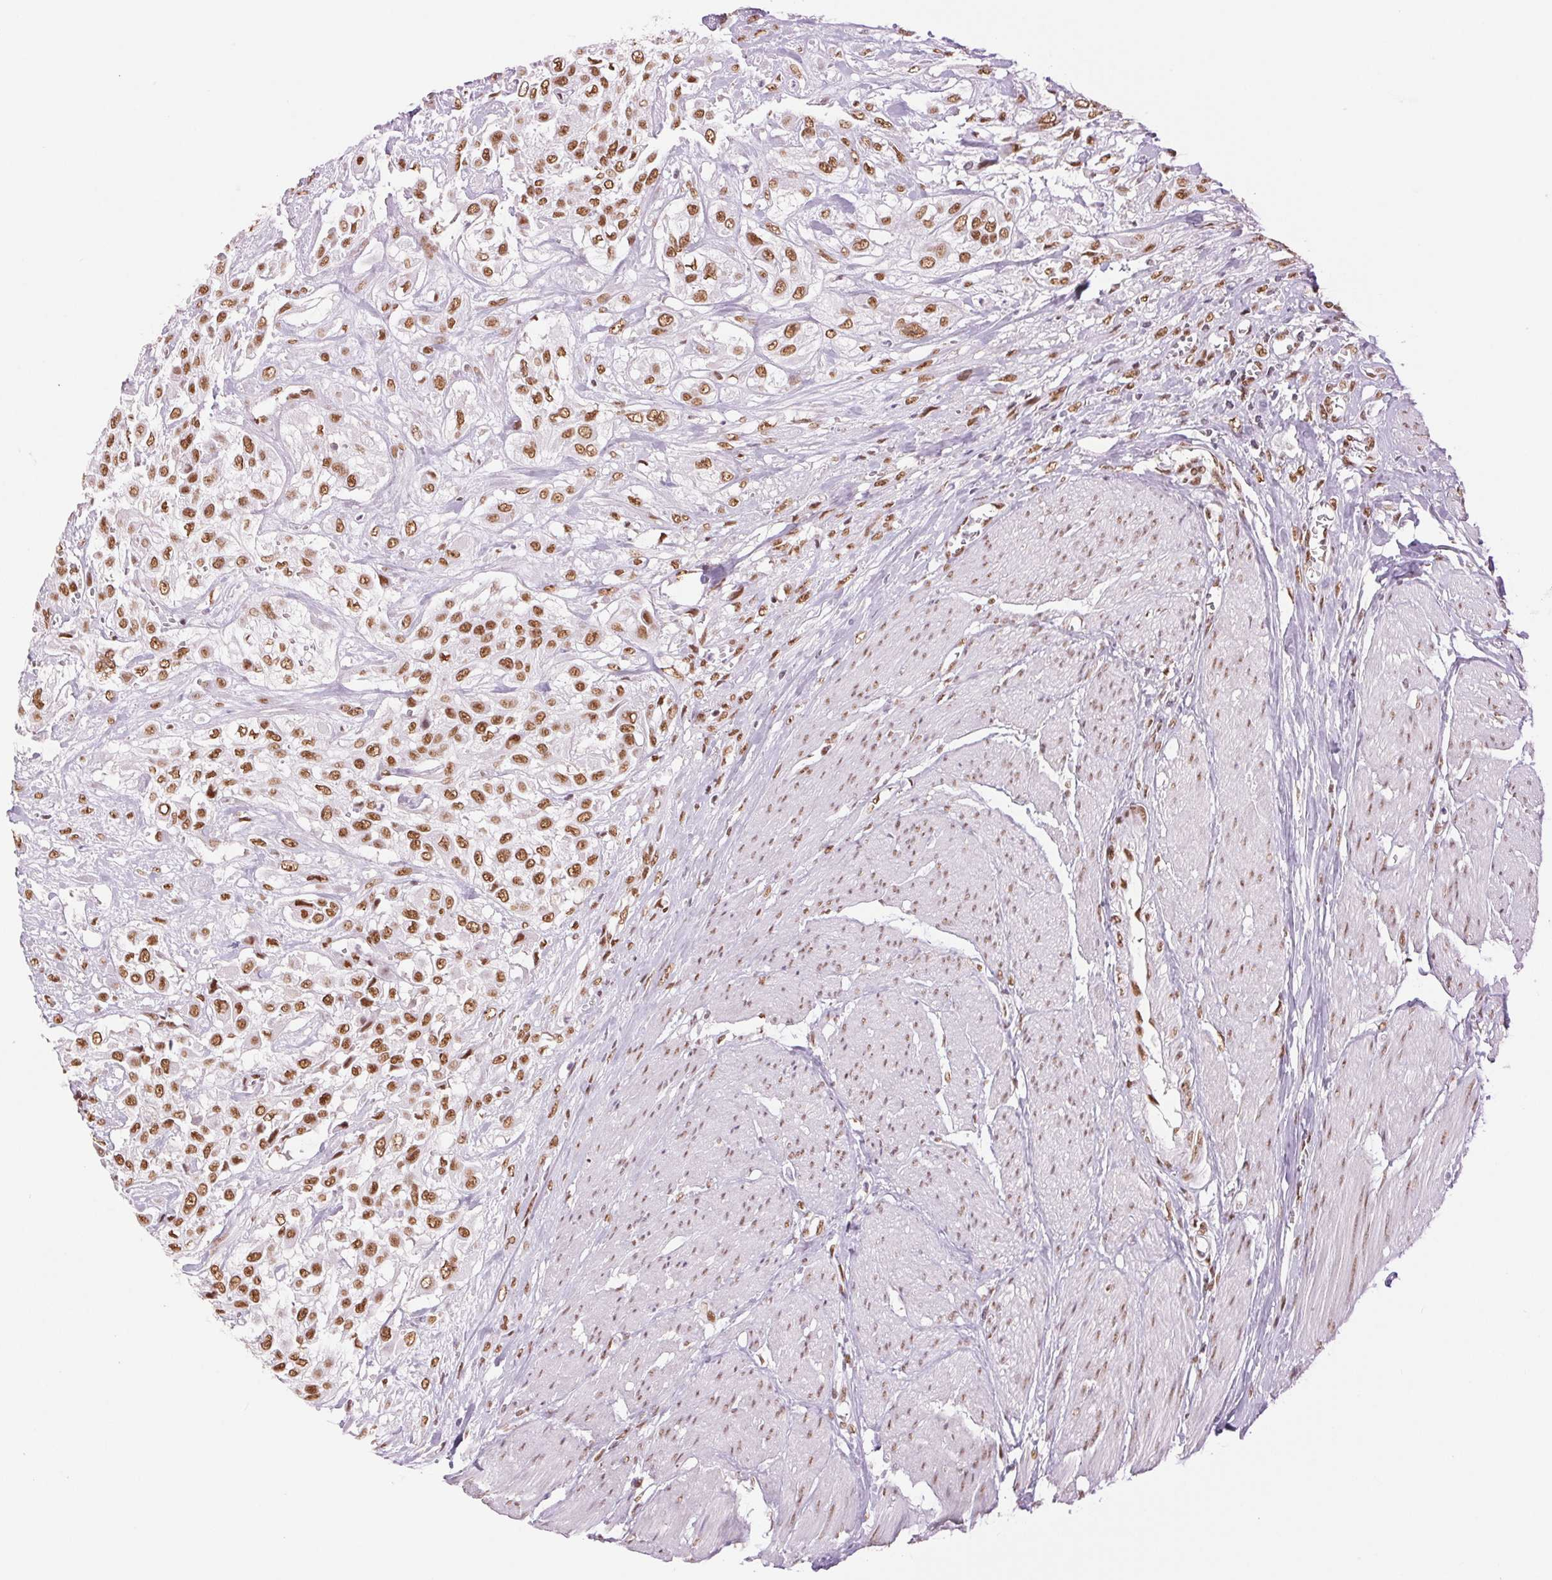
{"staining": {"intensity": "moderate", "quantity": ">75%", "location": "nuclear"}, "tissue": "urothelial cancer", "cell_type": "Tumor cells", "image_type": "cancer", "snomed": [{"axis": "morphology", "description": "Urothelial carcinoma, High grade"}, {"axis": "topography", "description": "Urinary bladder"}], "caption": "High-grade urothelial carcinoma stained with a brown dye displays moderate nuclear positive expression in approximately >75% of tumor cells.", "gene": "ZFR2", "patient": {"sex": "male", "age": 57}}